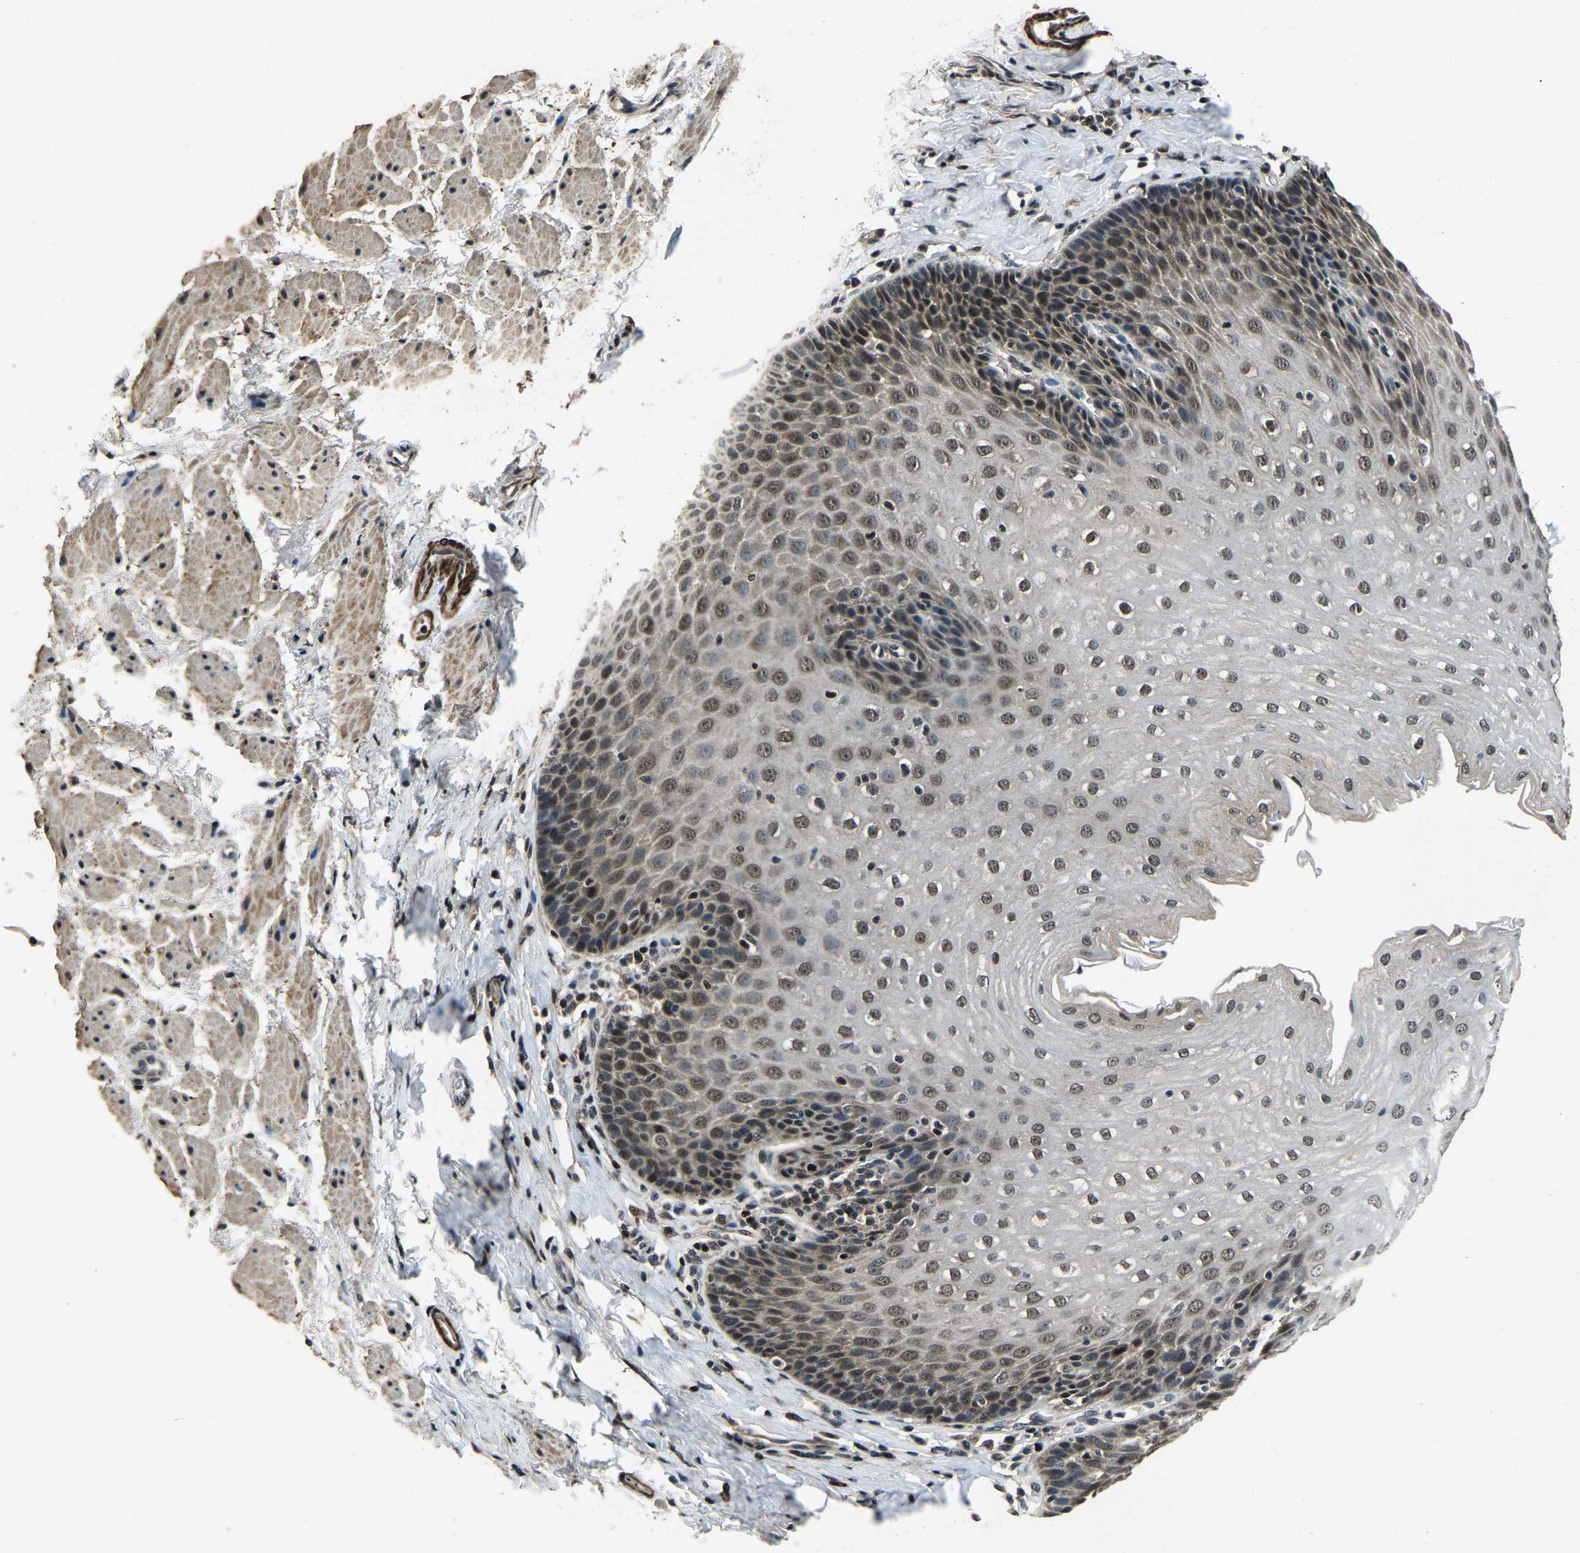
{"staining": {"intensity": "moderate", "quantity": "25%-75%", "location": "nuclear"}, "tissue": "esophagus", "cell_type": "Squamous epithelial cells", "image_type": "normal", "snomed": [{"axis": "morphology", "description": "Normal tissue, NOS"}, {"axis": "topography", "description": "Esophagus"}], "caption": "Protein analysis of normal esophagus displays moderate nuclear expression in approximately 25%-75% of squamous epithelial cells.", "gene": "ANKIB1", "patient": {"sex": "female", "age": 61}}